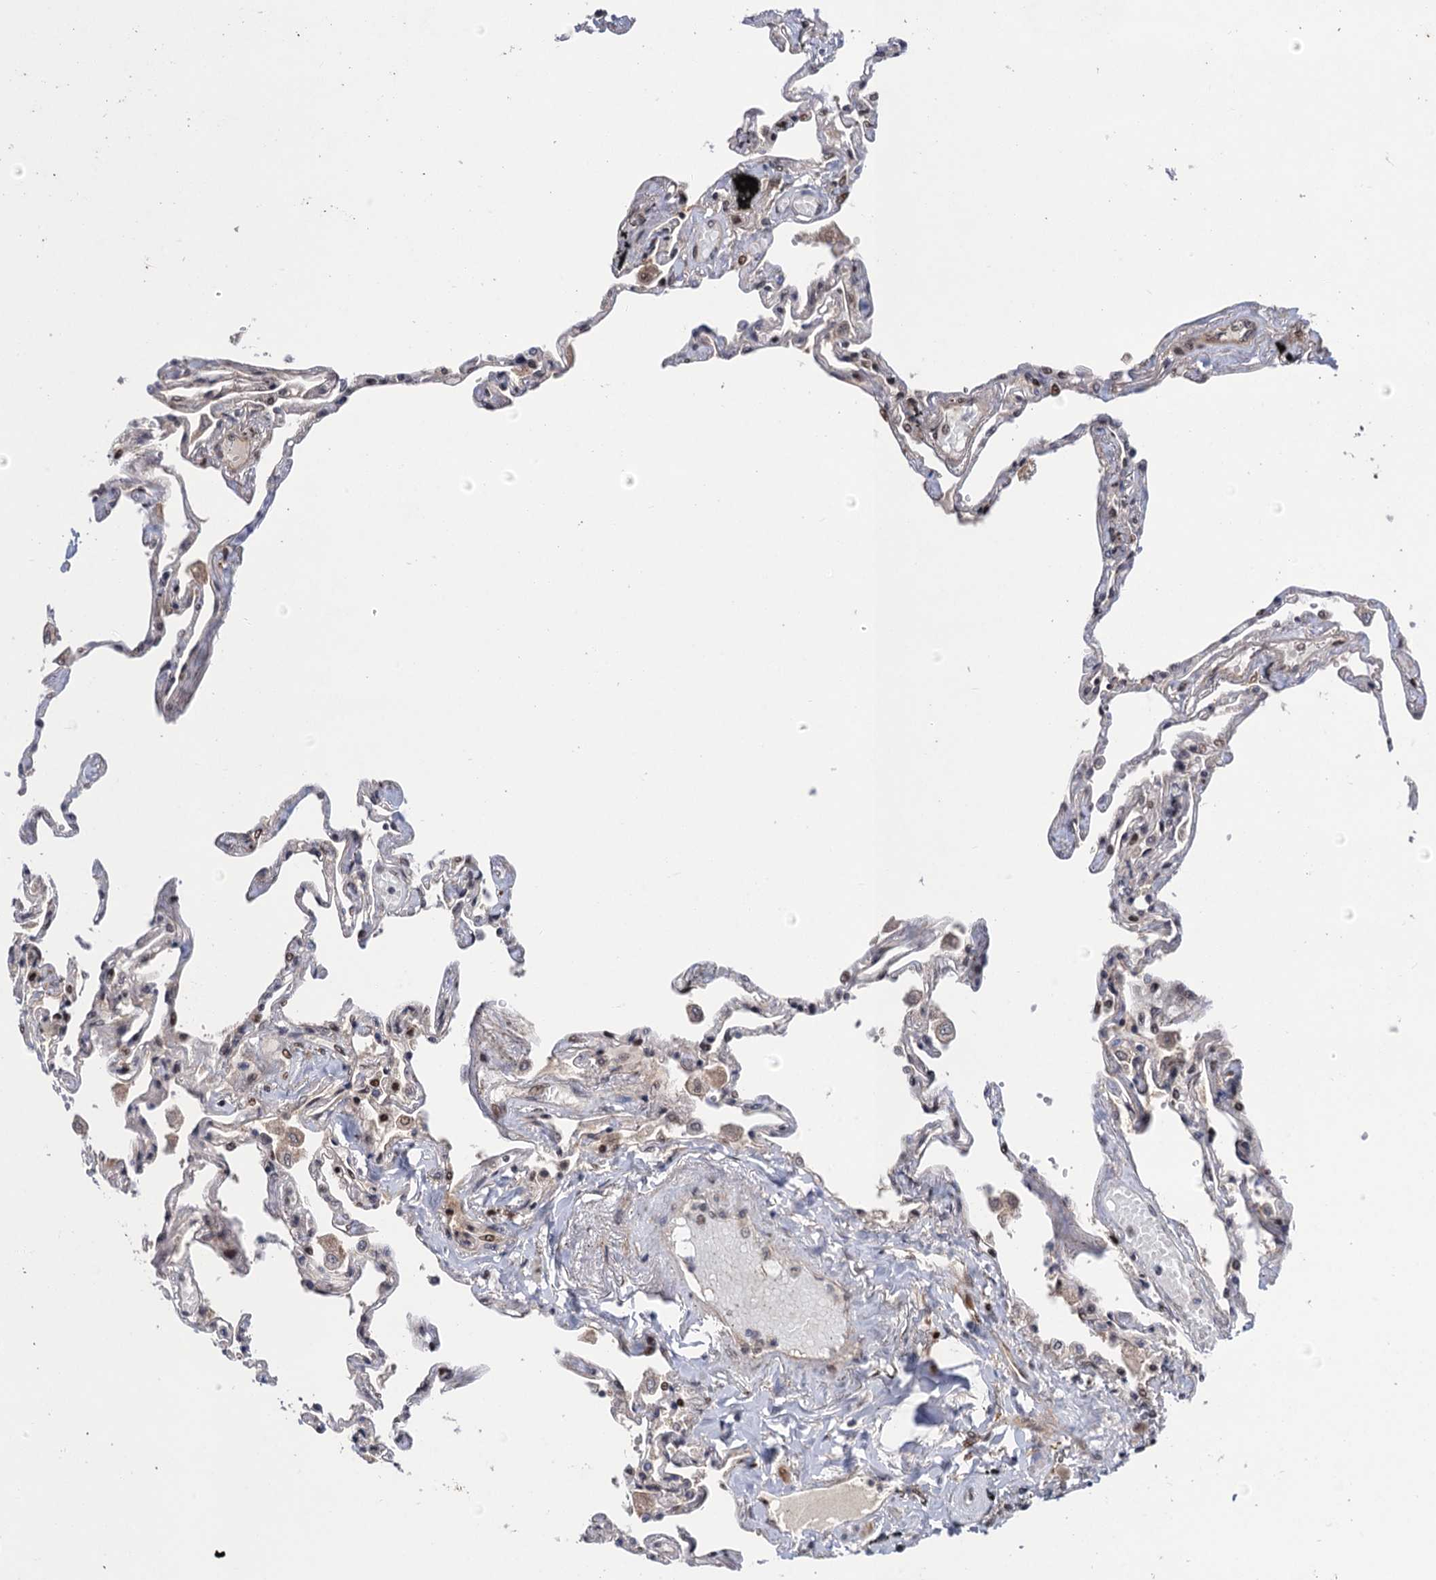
{"staining": {"intensity": "weak", "quantity": "25%-75%", "location": "nuclear"}, "tissue": "lung", "cell_type": "Alveolar cells", "image_type": "normal", "snomed": [{"axis": "morphology", "description": "Normal tissue, NOS"}, {"axis": "topography", "description": "Lung"}], "caption": "Immunohistochemistry (IHC) (DAB (3,3'-diaminobenzidine)) staining of unremarkable lung displays weak nuclear protein positivity in approximately 25%-75% of alveolar cells. Nuclei are stained in blue.", "gene": "NEK8", "patient": {"sex": "female", "age": 67}}